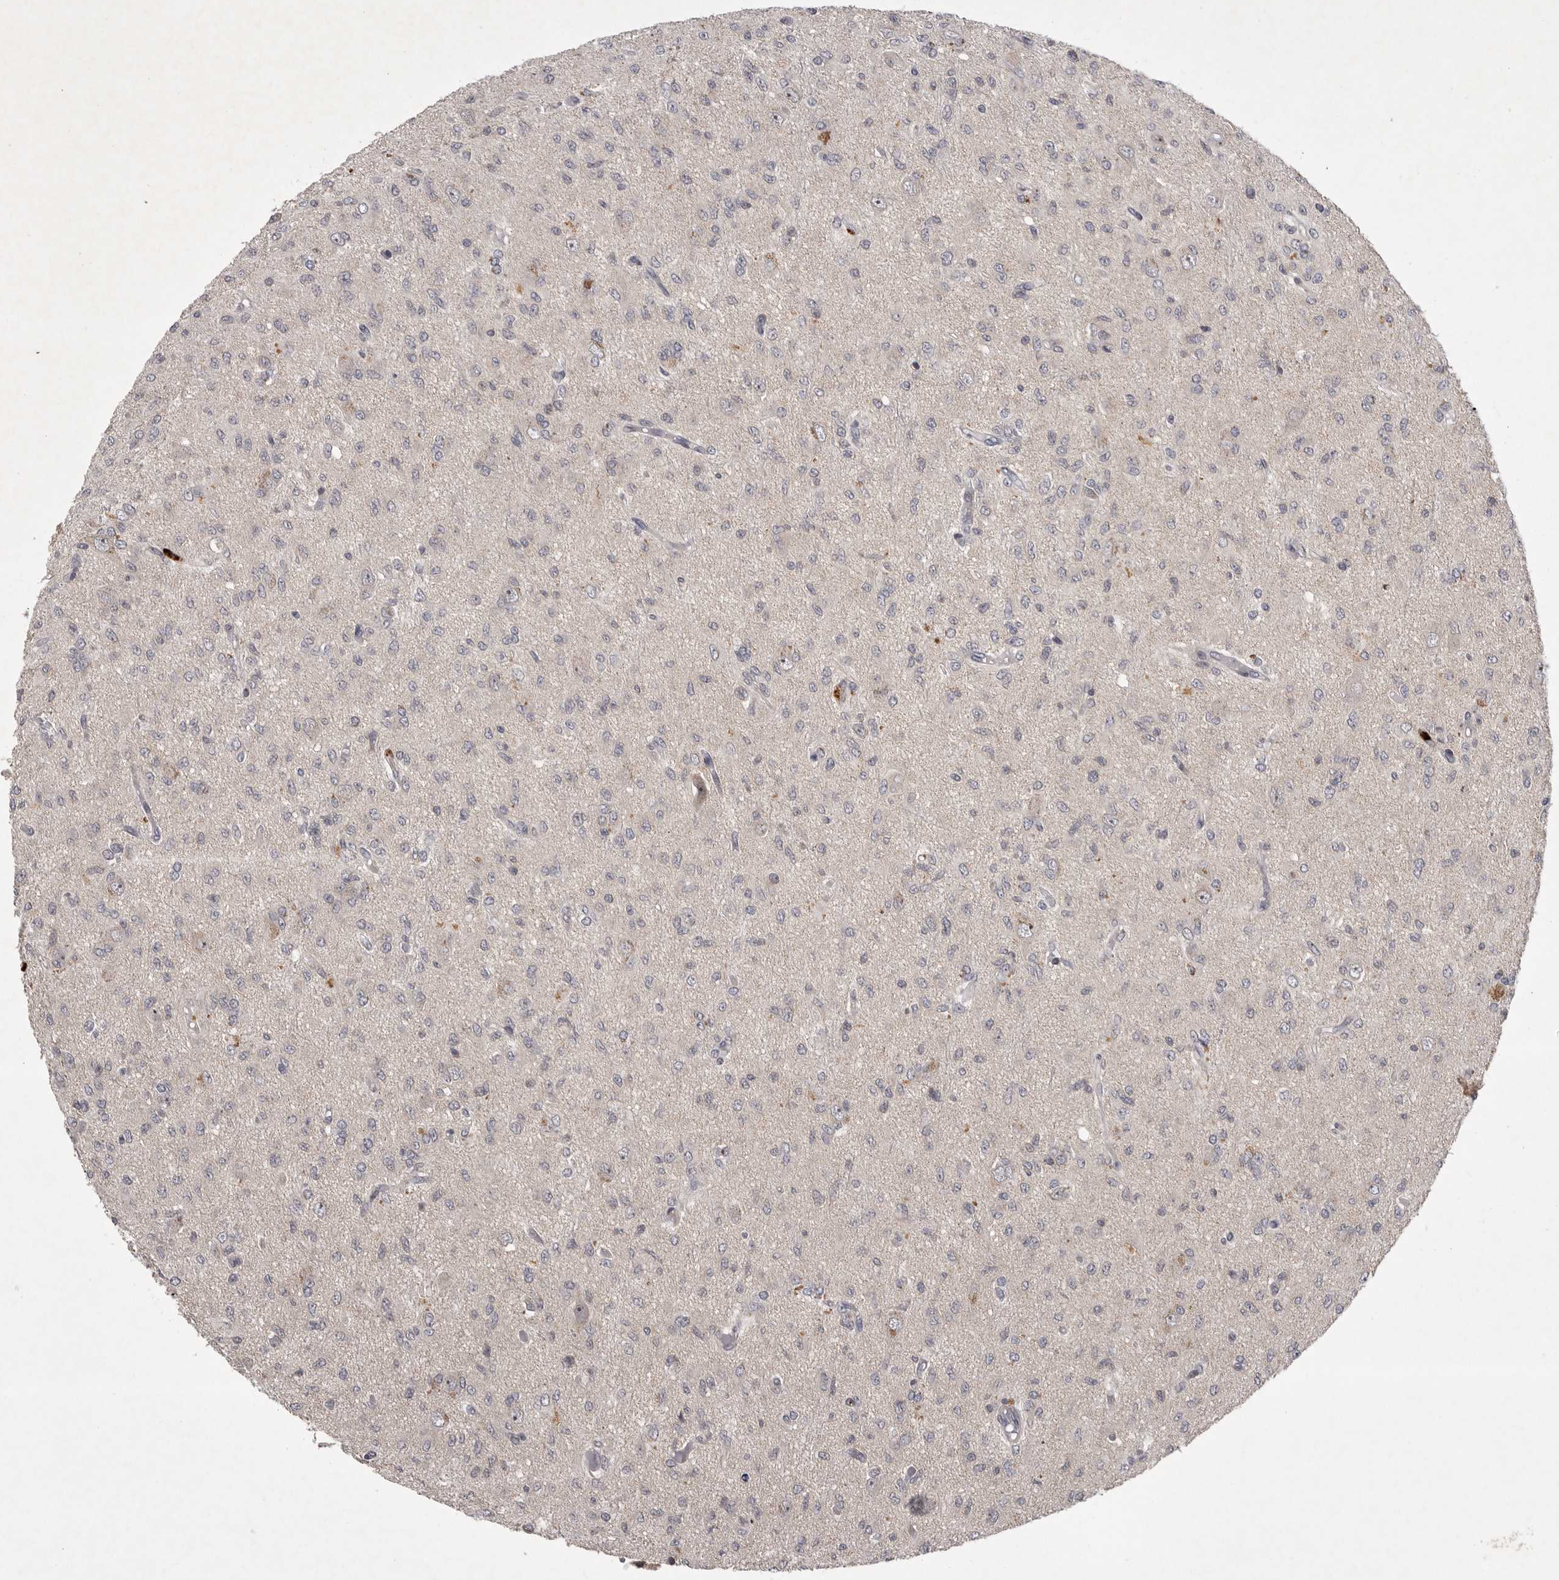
{"staining": {"intensity": "negative", "quantity": "none", "location": "none"}, "tissue": "glioma", "cell_type": "Tumor cells", "image_type": "cancer", "snomed": [{"axis": "morphology", "description": "Glioma, malignant, High grade"}, {"axis": "topography", "description": "Brain"}], "caption": "The immunohistochemistry image has no significant positivity in tumor cells of high-grade glioma (malignant) tissue.", "gene": "UBE3D", "patient": {"sex": "female", "age": 59}}